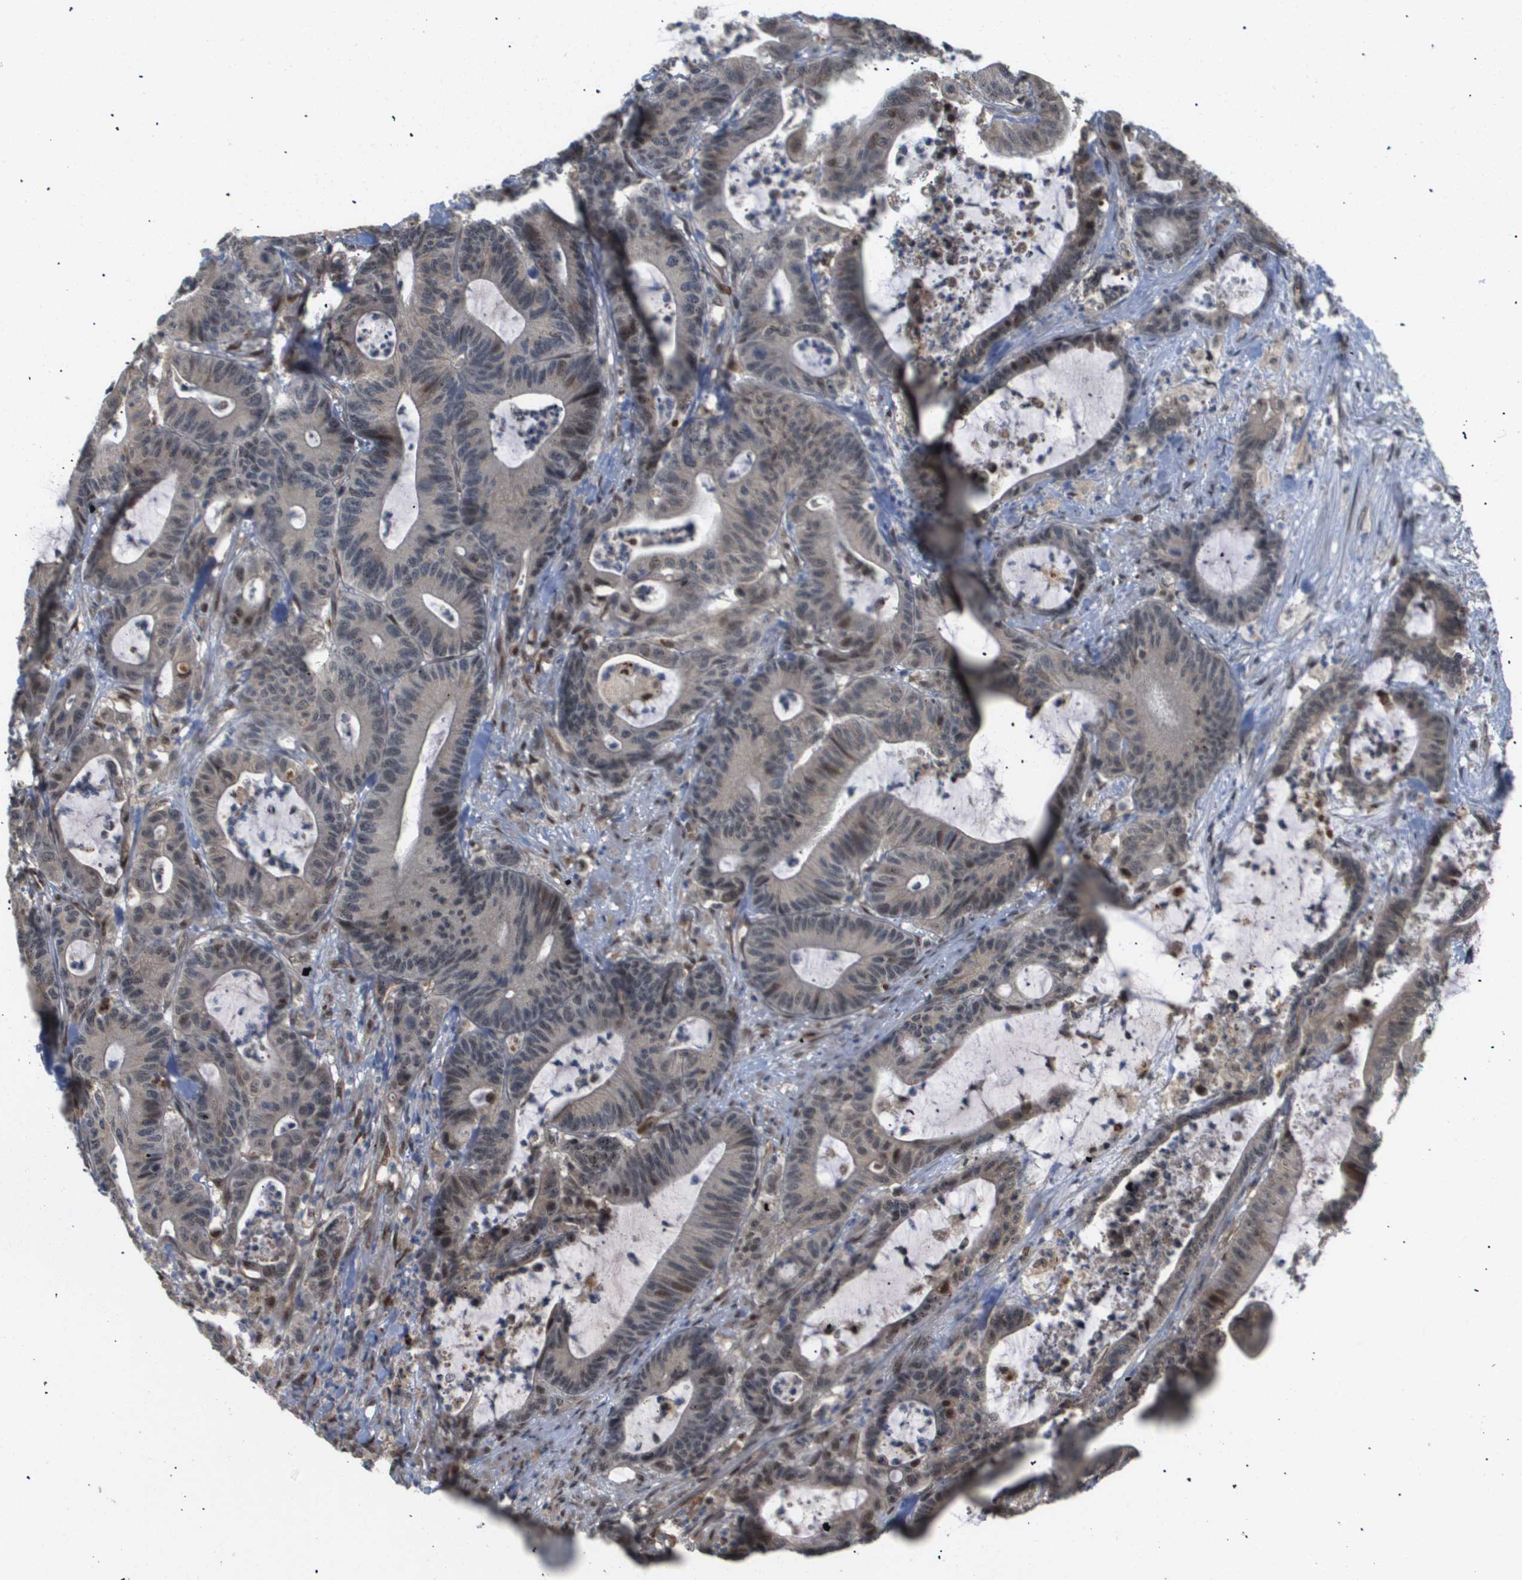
{"staining": {"intensity": "weak", "quantity": "25%-75%", "location": "cytoplasmic/membranous"}, "tissue": "colorectal cancer", "cell_type": "Tumor cells", "image_type": "cancer", "snomed": [{"axis": "morphology", "description": "Adenocarcinoma, NOS"}, {"axis": "topography", "description": "Colon"}], "caption": "Immunohistochemistry (DAB (3,3'-diaminobenzidine)) staining of human adenocarcinoma (colorectal) demonstrates weak cytoplasmic/membranous protein expression in approximately 25%-75% of tumor cells.", "gene": "PDGFB", "patient": {"sex": "female", "age": 84}}